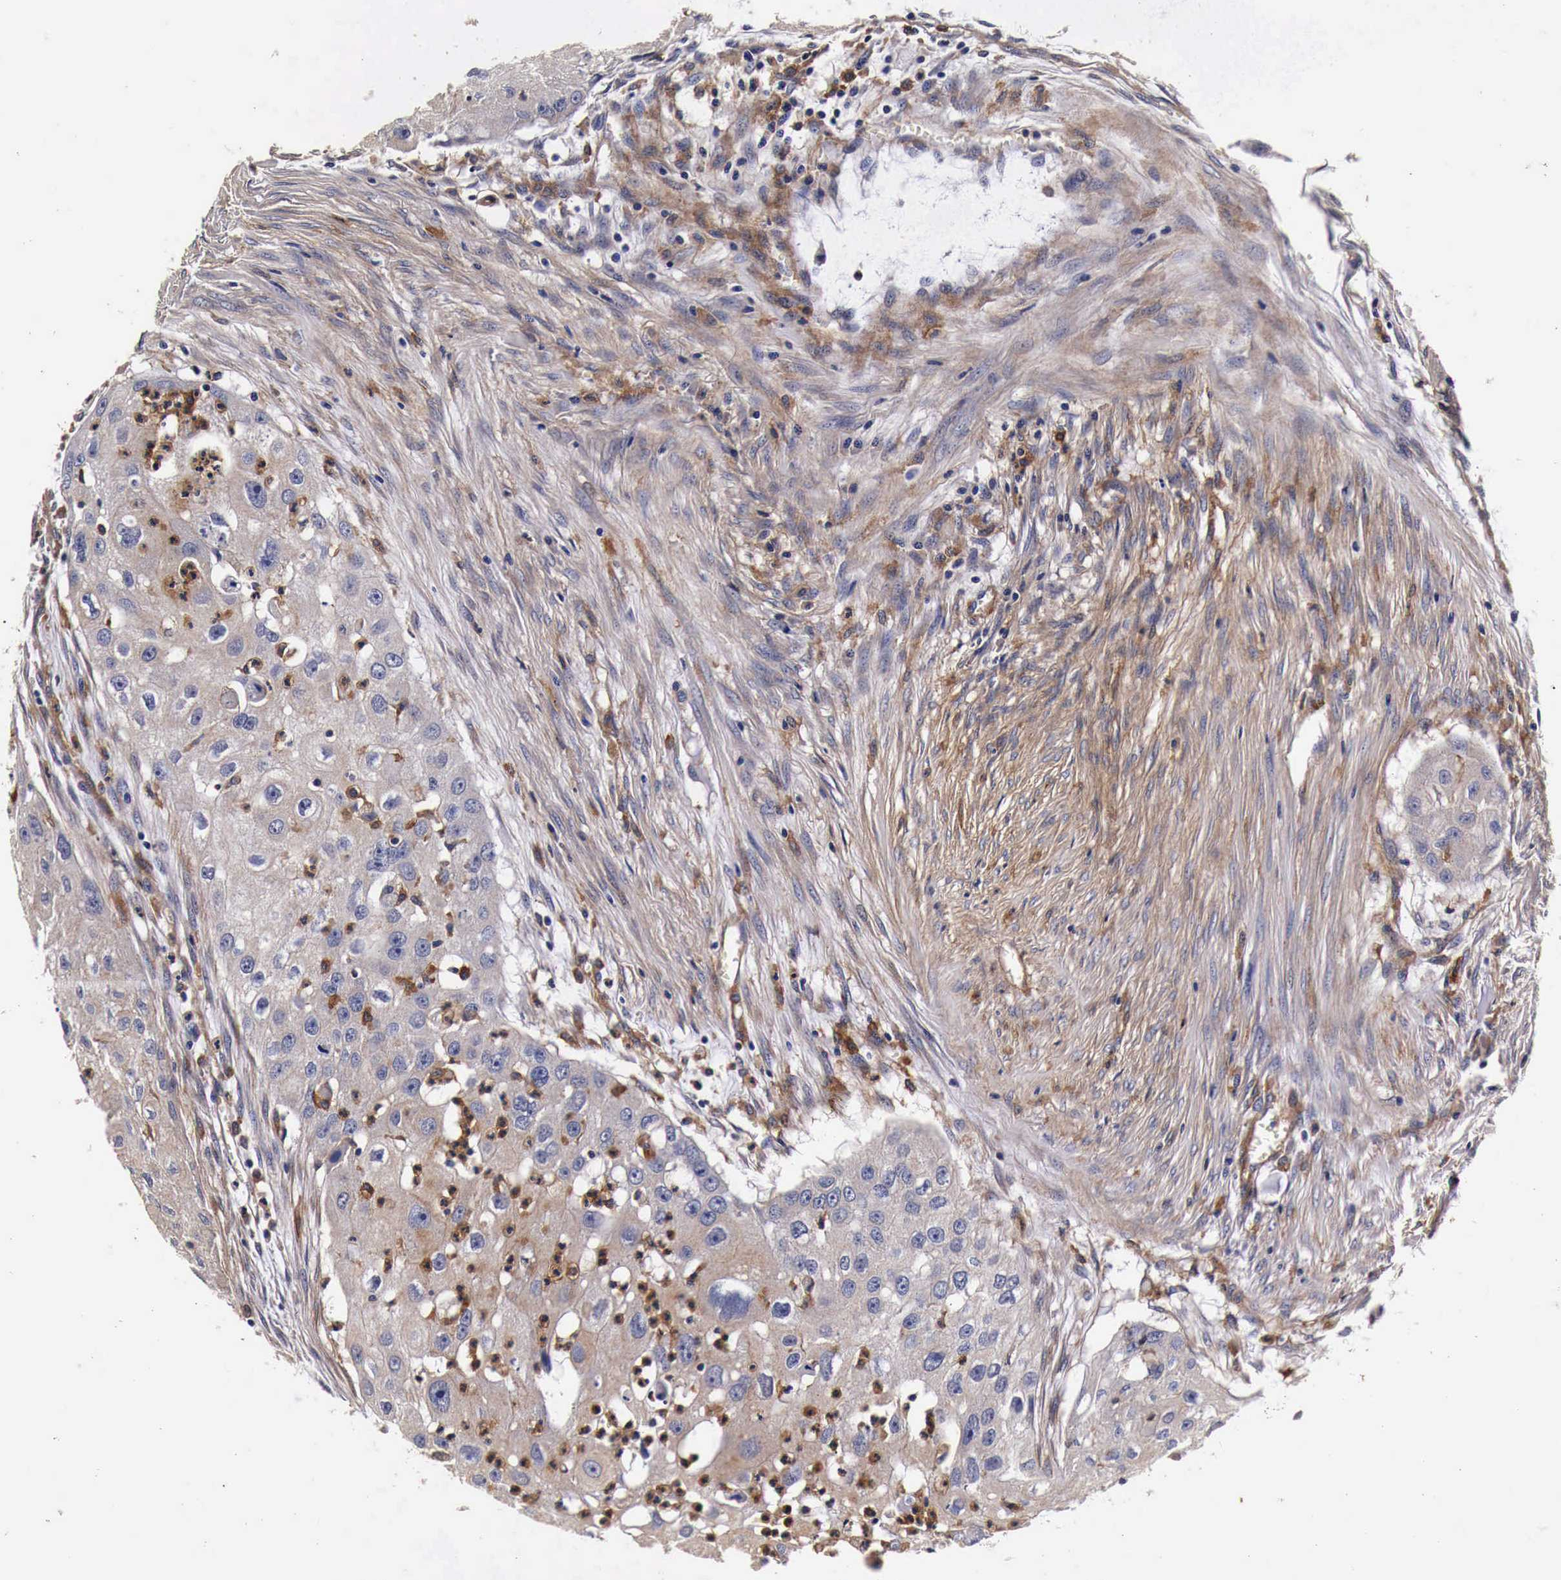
{"staining": {"intensity": "weak", "quantity": ">75%", "location": "cytoplasmic/membranous"}, "tissue": "head and neck cancer", "cell_type": "Tumor cells", "image_type": "cancer", "snomed": [{"axis": "morphology", "description": "Squamous cell carcinoma, NOS"}, {"axis": "topography", "description": "Head-Neck"}], "caption": "Tumor cells demonstrate weak cytoplasmic/membranous expression in about >75% of cells in head and neck cancer (squamous cell carcinoma).", "gene": "RP2", "patient": {"sex": "male", "age": 64}}